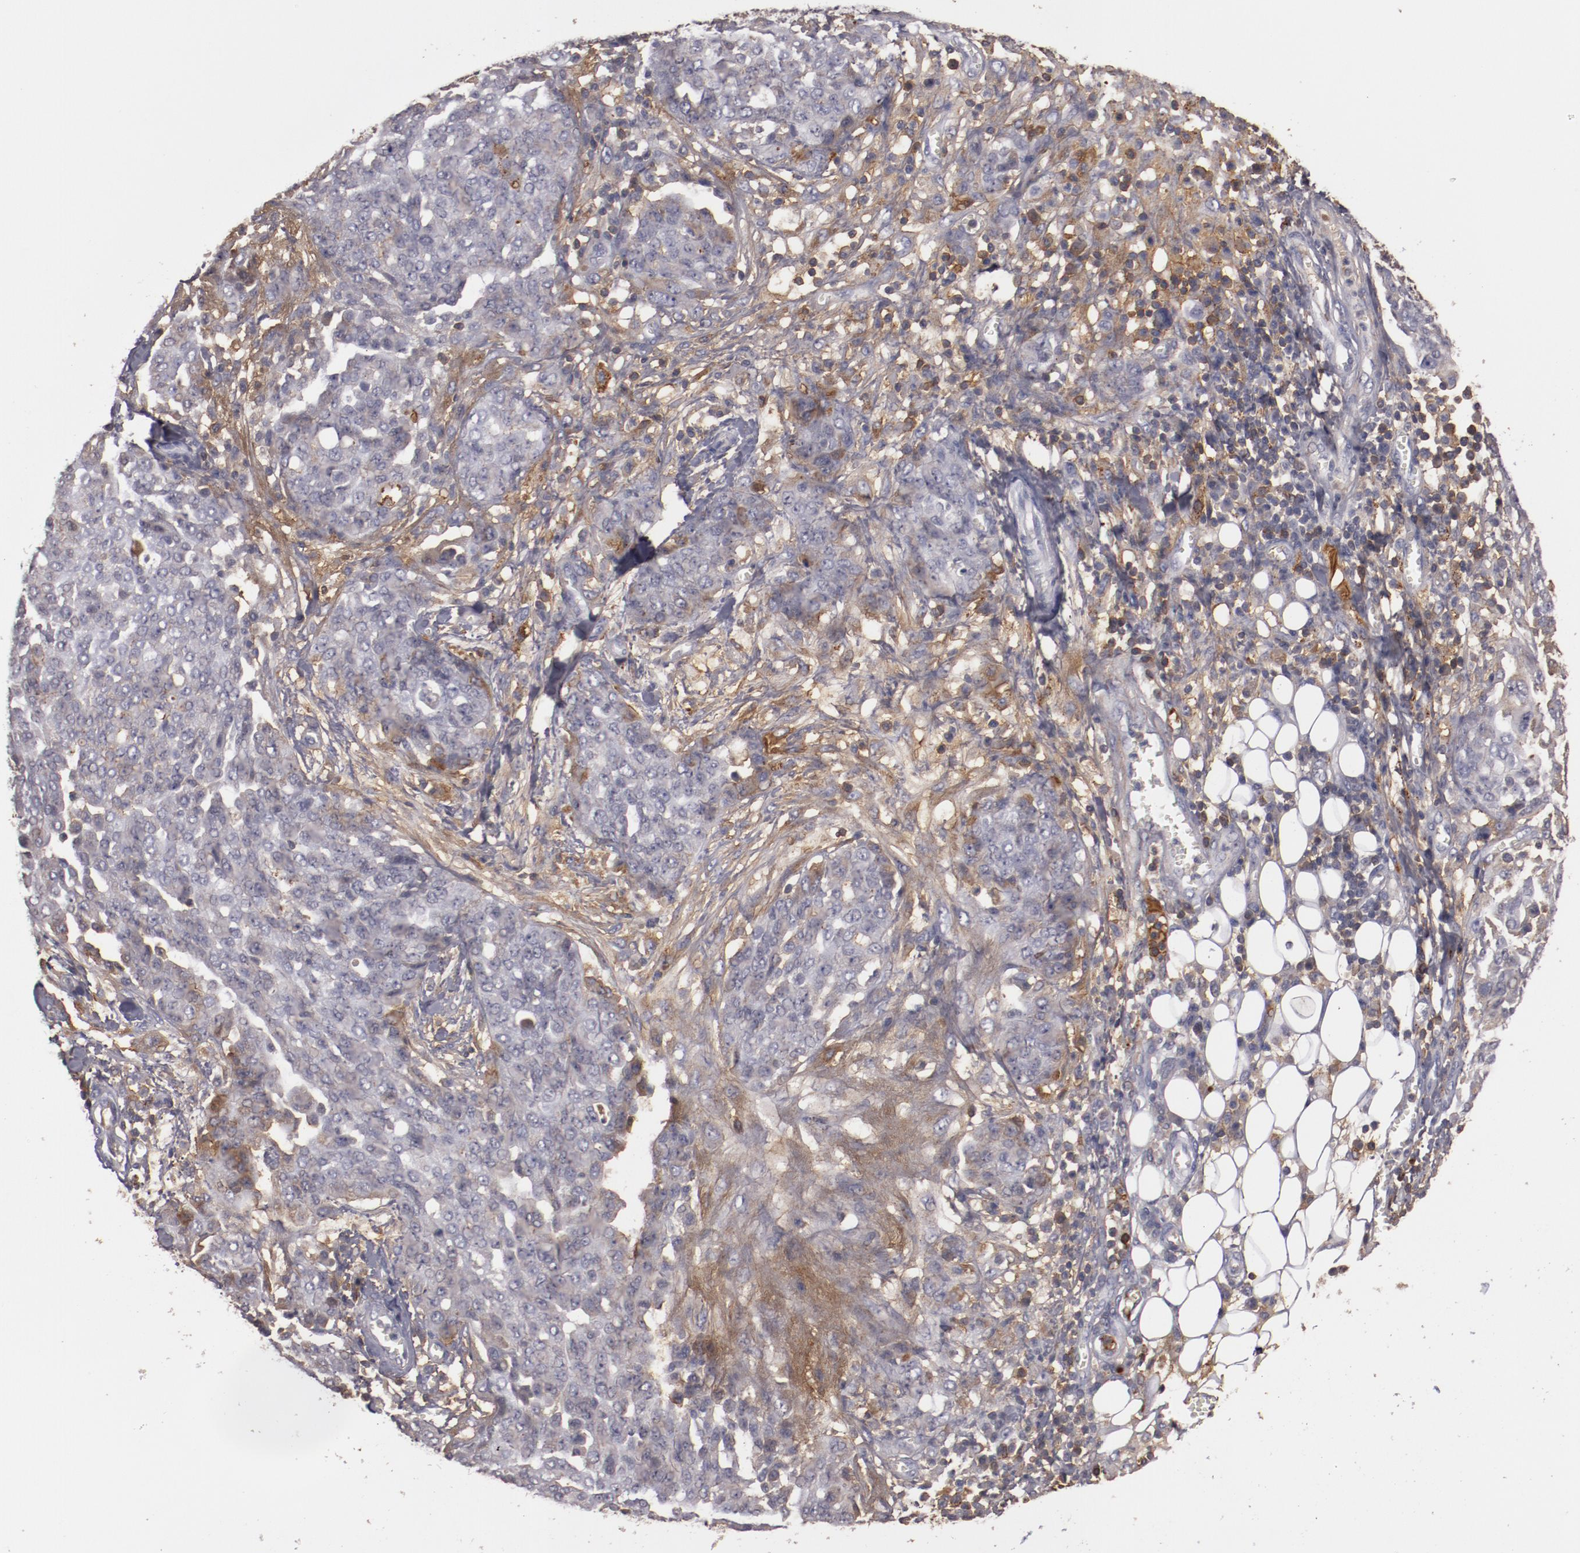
{"staining": {"intensity": "moderate", "quantity": "<25%", "location": "cytoplasmic/membranous"}, "tissue": "ovarian cancer", "cell_type": "Tumor cells", "image_type": "cancer", "snomed": [{"axis": "morphology", "description": "Cystadenocarcinoma, serous, NOS"}, {"axis": "topography", "description": "Soft tissue"}, {"axis": "topography", "description": "Ovary"}], "caption": "A brown stain highlights moderate cytoplasmic/membranous expression of a protein in human ovarian cancer (serous cystadenocarcinoma) tumor cells. Immunohistochemistry stains the protein of interest in brown and the nuclei are stained blue.", "gene": "MBL2", "patient": {"sex": "female", "age": 57}}